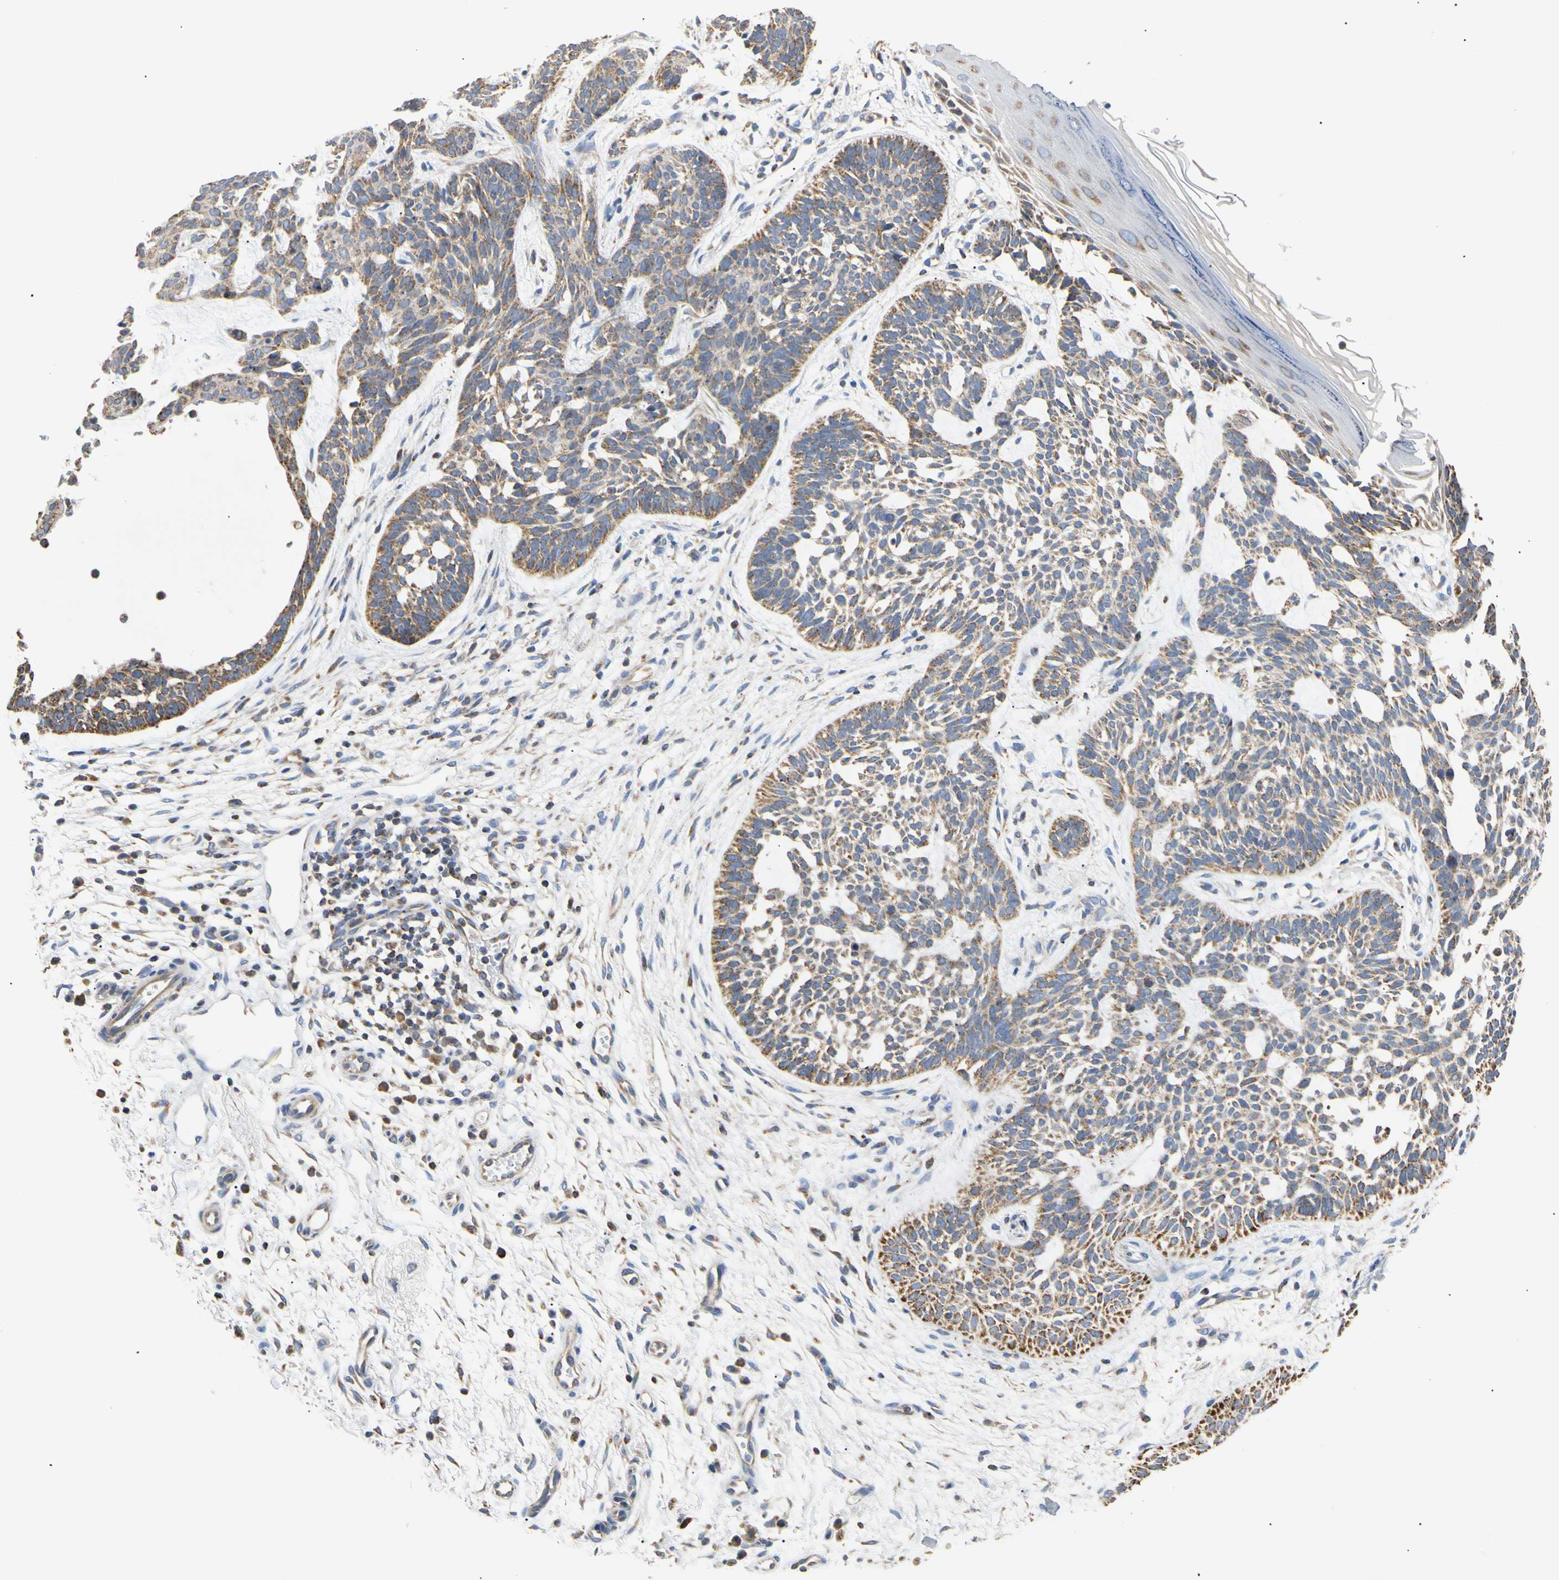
{"staining": {"intensity": "moderate", "quantity": ">75%", "location": "cytoplasmic/membranous"}, "tissue": "skin cancer", "cell_type": "Tumor cells", "image_type": "cancer", "snomed": [{"axis": "morphology", "description": "Normal tissue, NOS"}, {"axis": "morphology", "description": "Basal cell carcinoma"}, {"axis": "topography", "description": "Skin"}], "caption": "Human basal cell carcinoma (skin) stained with a protein marker demonstrates moderate staining in tumor cells.", "gene": "PLGRKT", "patient": {"sex": "female", "age": 69}}